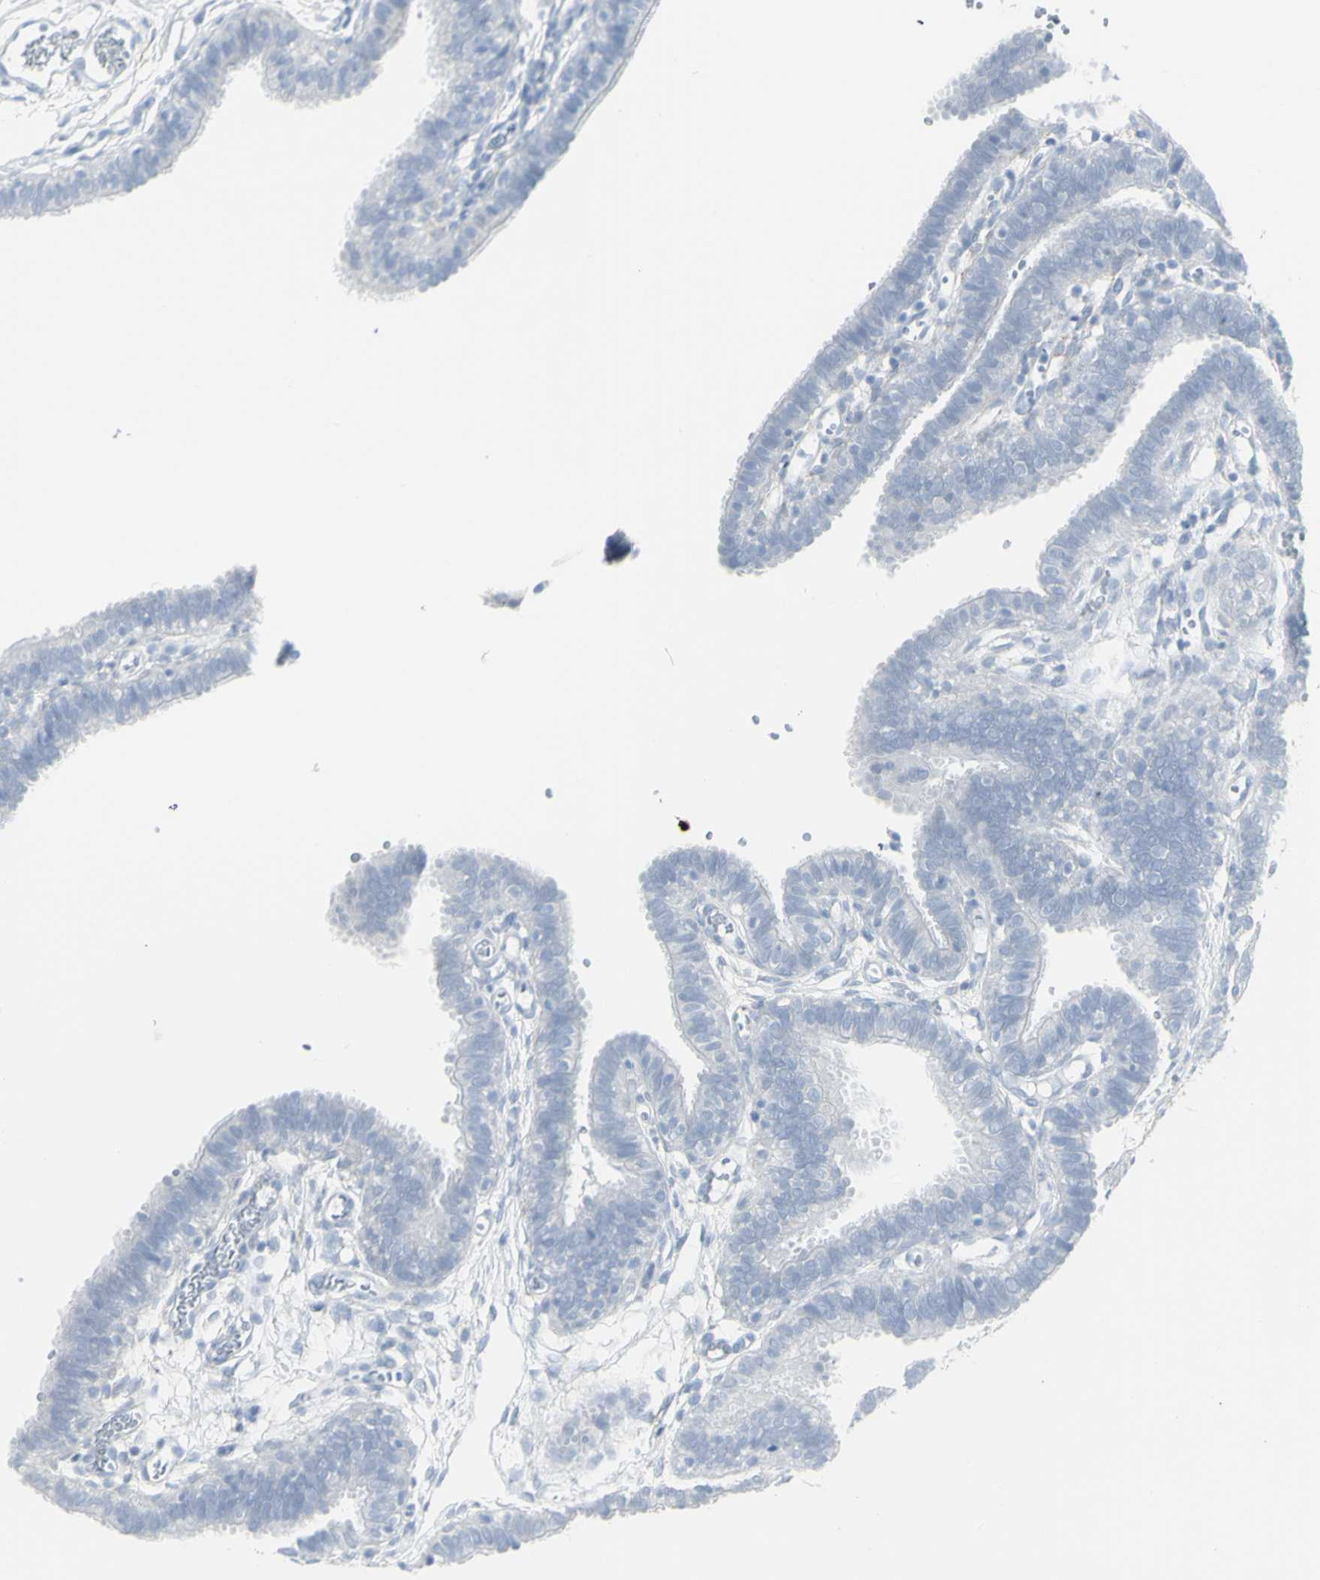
{"staining": {"intensity": "negative", "quantity": "none", "location": "none"}, "tissue": "fallopian tube", "cell_type": "Glandular cells", "image_type": "normal", "snomed": [{"axis": "morphology", "description": "Normal tissue, NOS"}, {"axis": "topography", "description": "Fallopian tube"}, {"axis": "topography", "description": "Placenta"}], "caption": "Immunohistochemical staining of normal human fallopian tube exhibits no significant positivity in glandular cells.", "gene": "ENSG00000198211", "patient": {"sex": "female", "age": 34}}